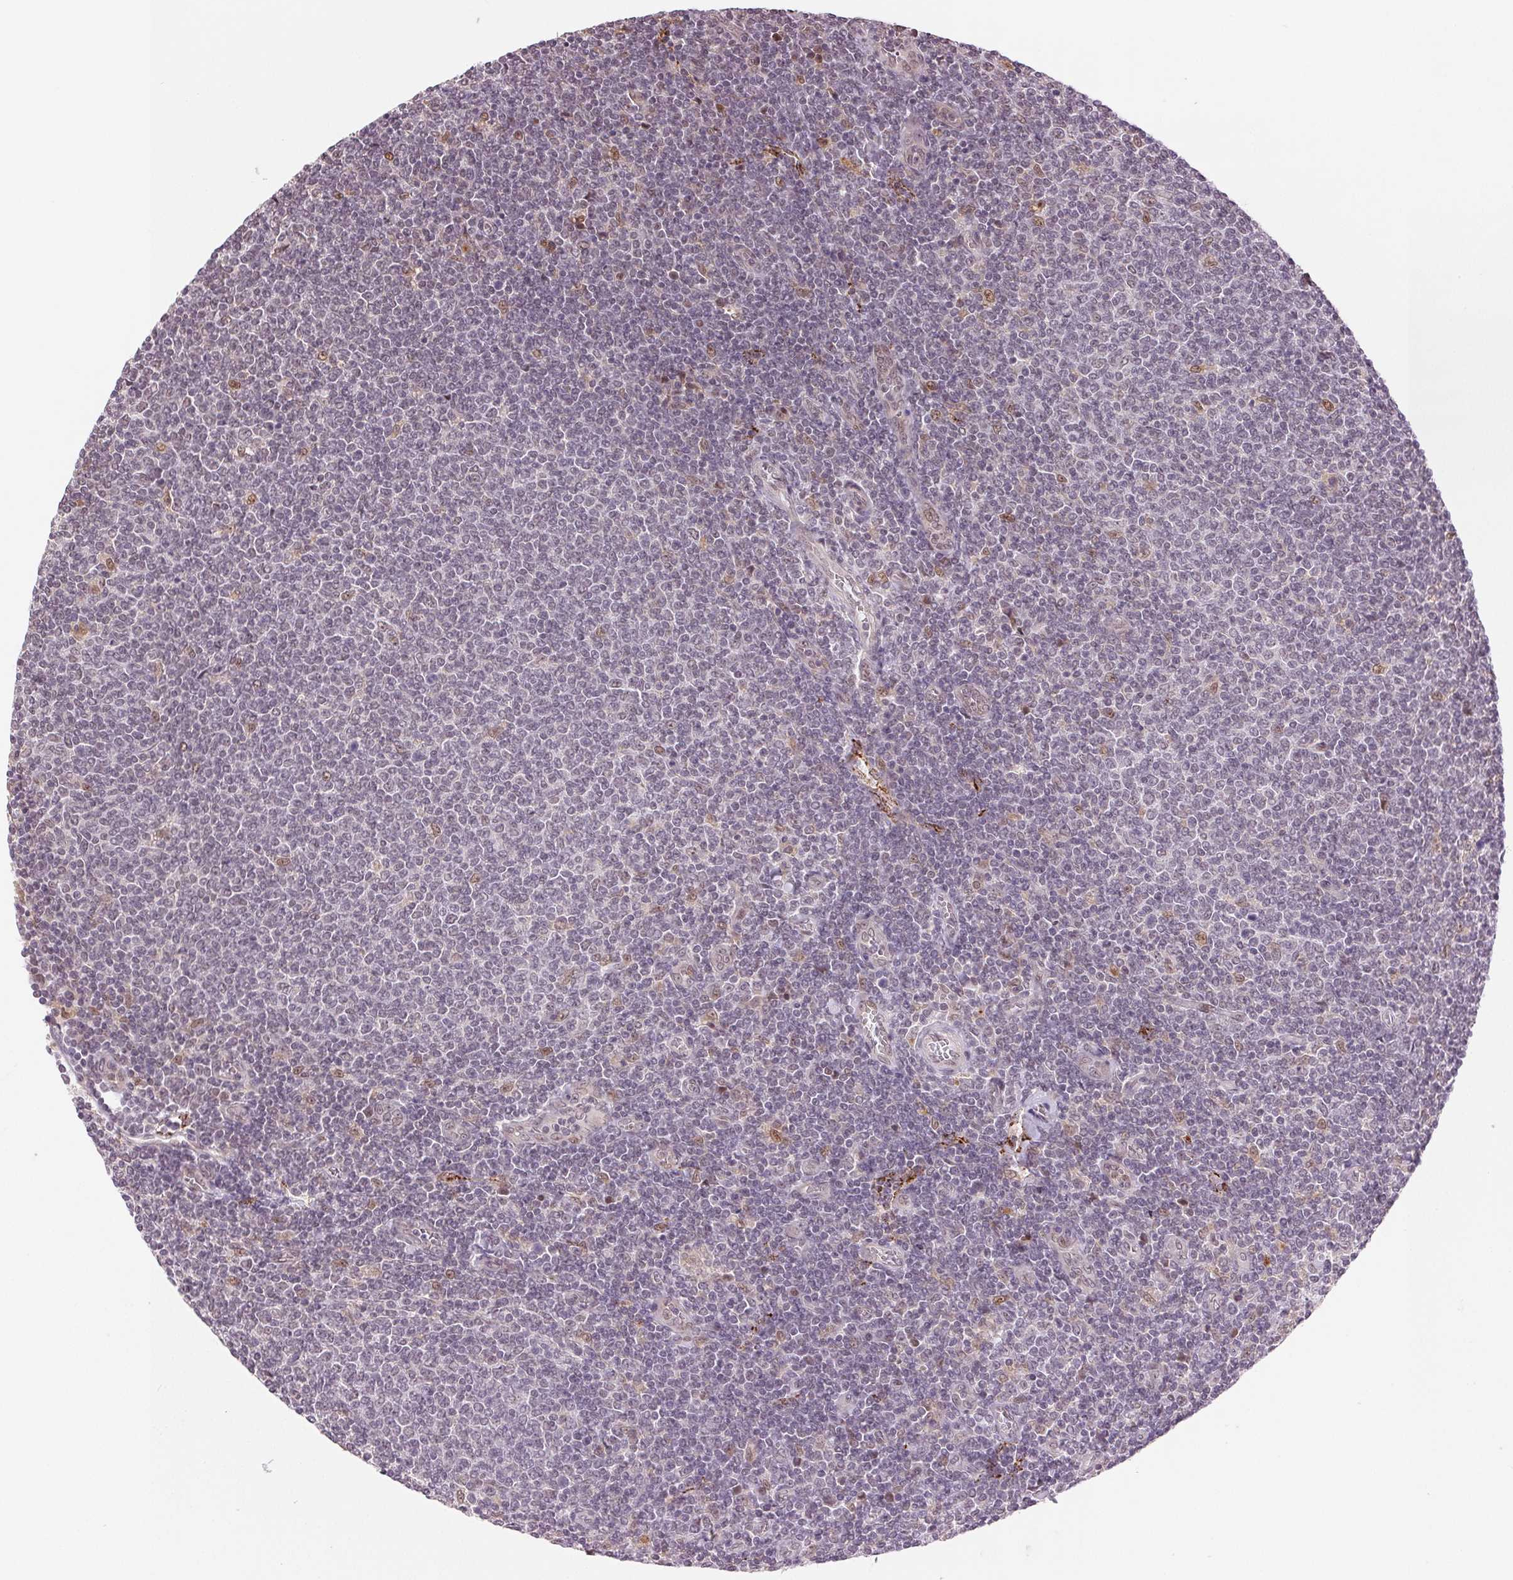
{"staining": {"intensity": "negative", "quantity": "none", "location": "none"}, "tissue": "lymphoma", "cell_type": "Tumor cells", "image_type": "cancer", "snomed": [{"axis": "morphology", "description": "Malignant lymphoma, non-Hodgkin's type, Low grade"}, {"axis": "topography", "description": "Lymph node"}], "caption": "An immunohistochemistry (IHC) micrograph of low-grade malignant lymphoma, non-Hodgkin's type is shown. There is no staining in tumor cells of low-grade malignant lymphoma, non-Hodgkin's type.", "gene": "GRHL3", "patient": {"sex": "male", "age": 52}}